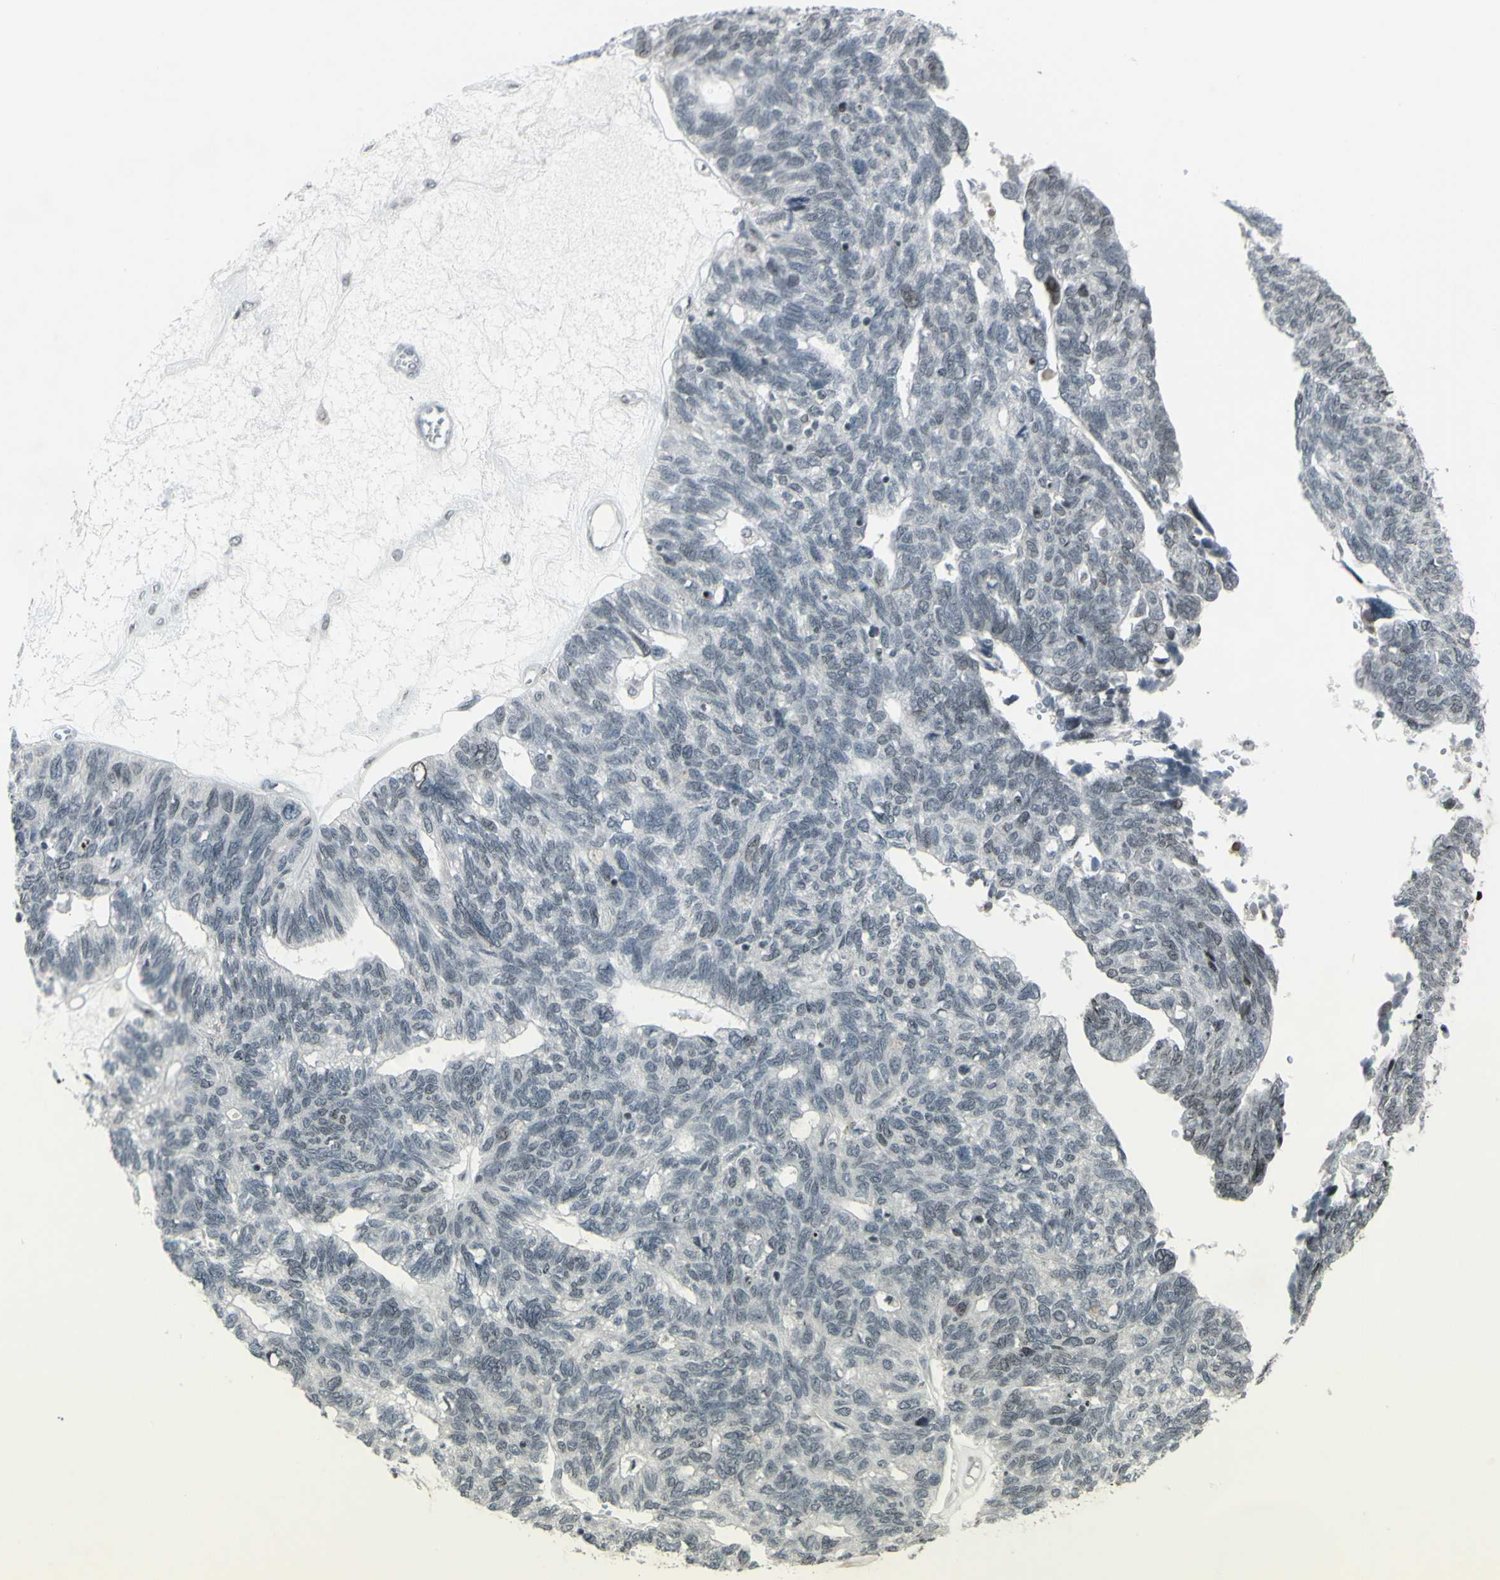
{"staining": {"intensity": "negative", "quantity": "none", "location": "none"}, "tissue": "ovarian cancer", "cell_type": "Tumor cells", "image_type": "cancer", "snomed": [{"axis": "morphology", "description": "Cystadenocarcinoma, serous, NOS"}, {"axis": "topography", "description": "Ovary"}], "caption": "There is no significant staining in tumor cells of ovarian cancer.", "gene": "SUPT6H", "patient": {"sex": "female", "age": 79}}